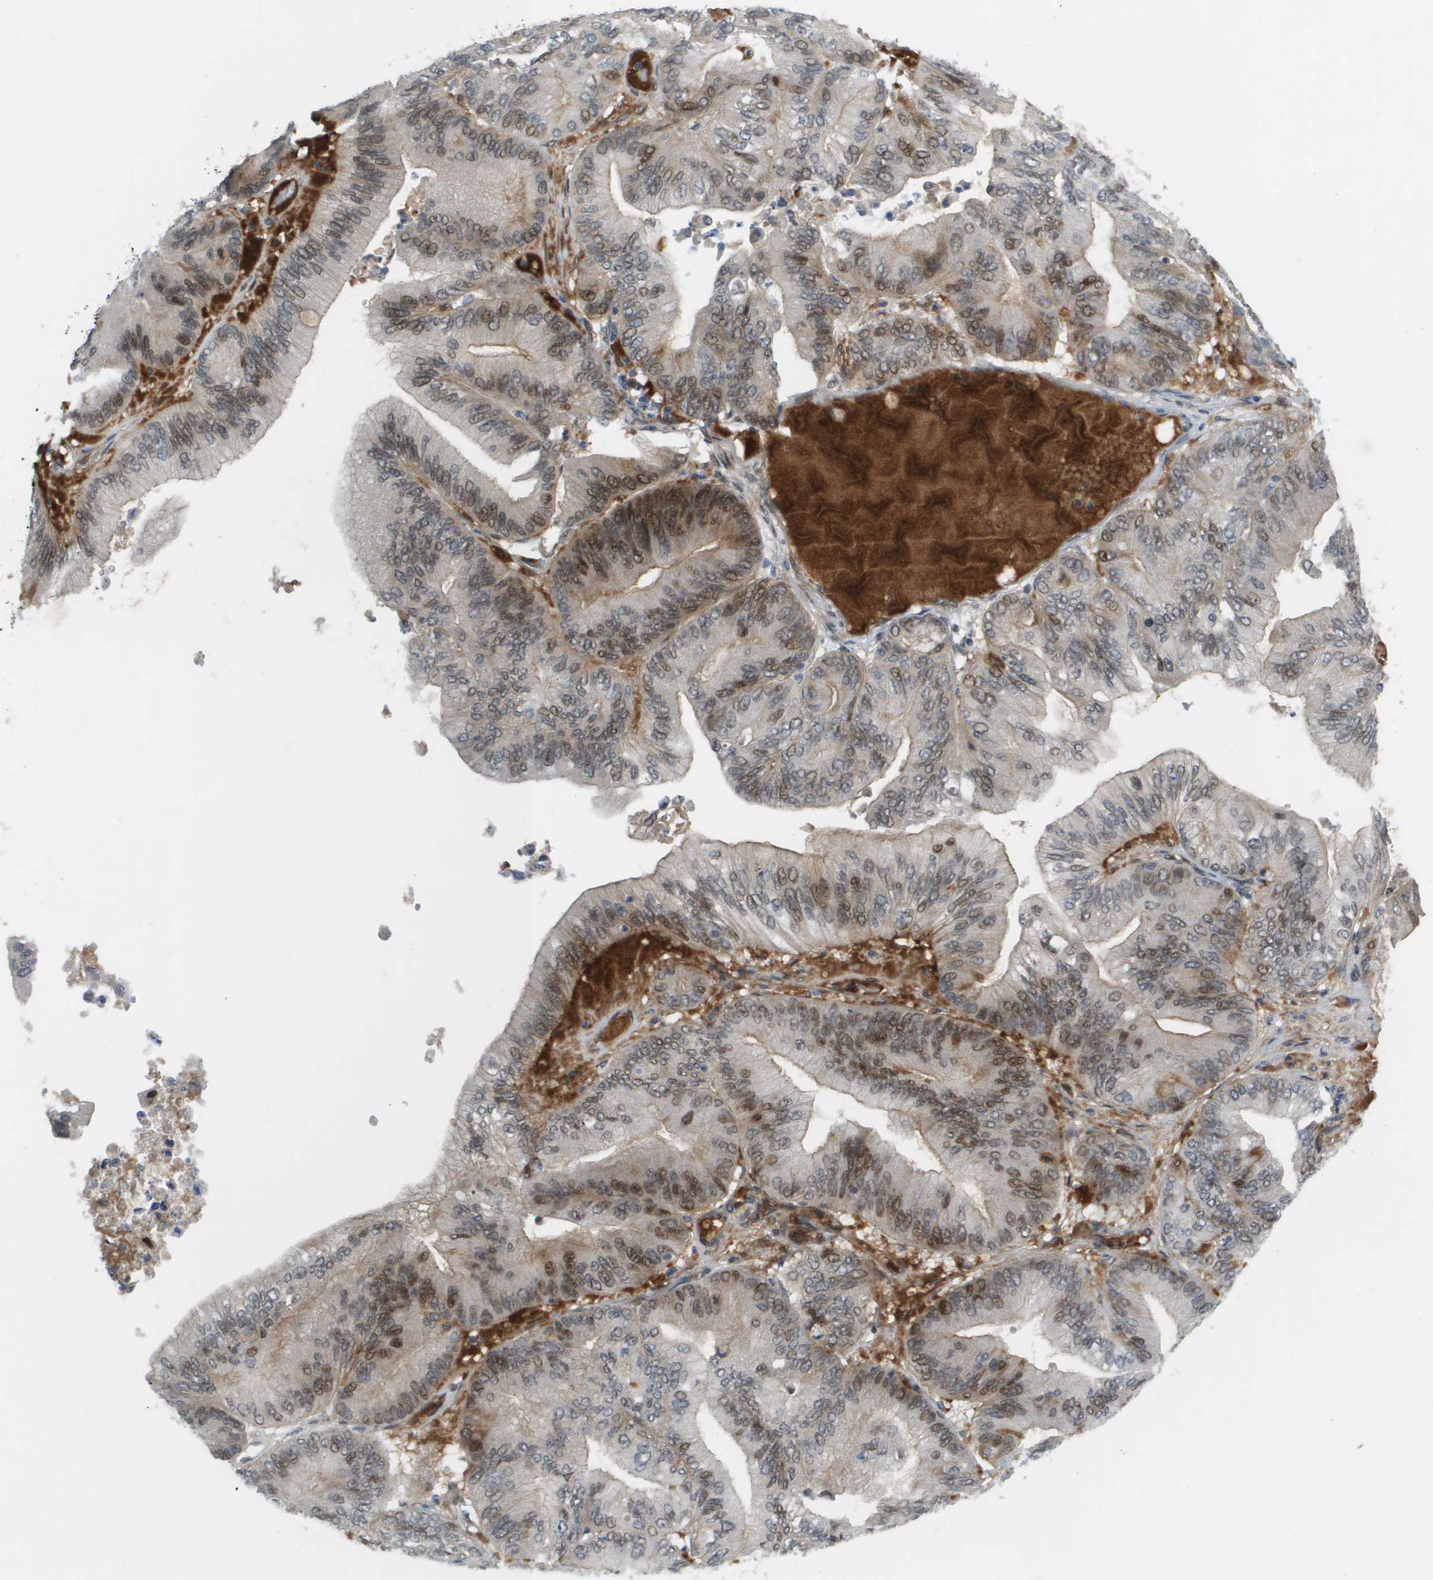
{"staining": {"intensity": "moderate", "quantity": ">75%", "location": "nuclear"}, "tissue": "ovarian cancer", "cell_type": "Tumor cells", "image_type": "cancer", "snomed": [{"axis": "morphology", "description": "Cystadenocarcinoma, mucinous, NOS"}, {"axis": "topography", "description": "Ovary"}], "caption": "IHC (DAB) staining of human ovarian cancer demonstrates moderate nuclear protein expression in approximately >75% of tumor cells. (DAB IHC with brightfield microscopy, high magnification).", "gene": "CACNB4", "patient": {"sex": "female", "age": 61}}